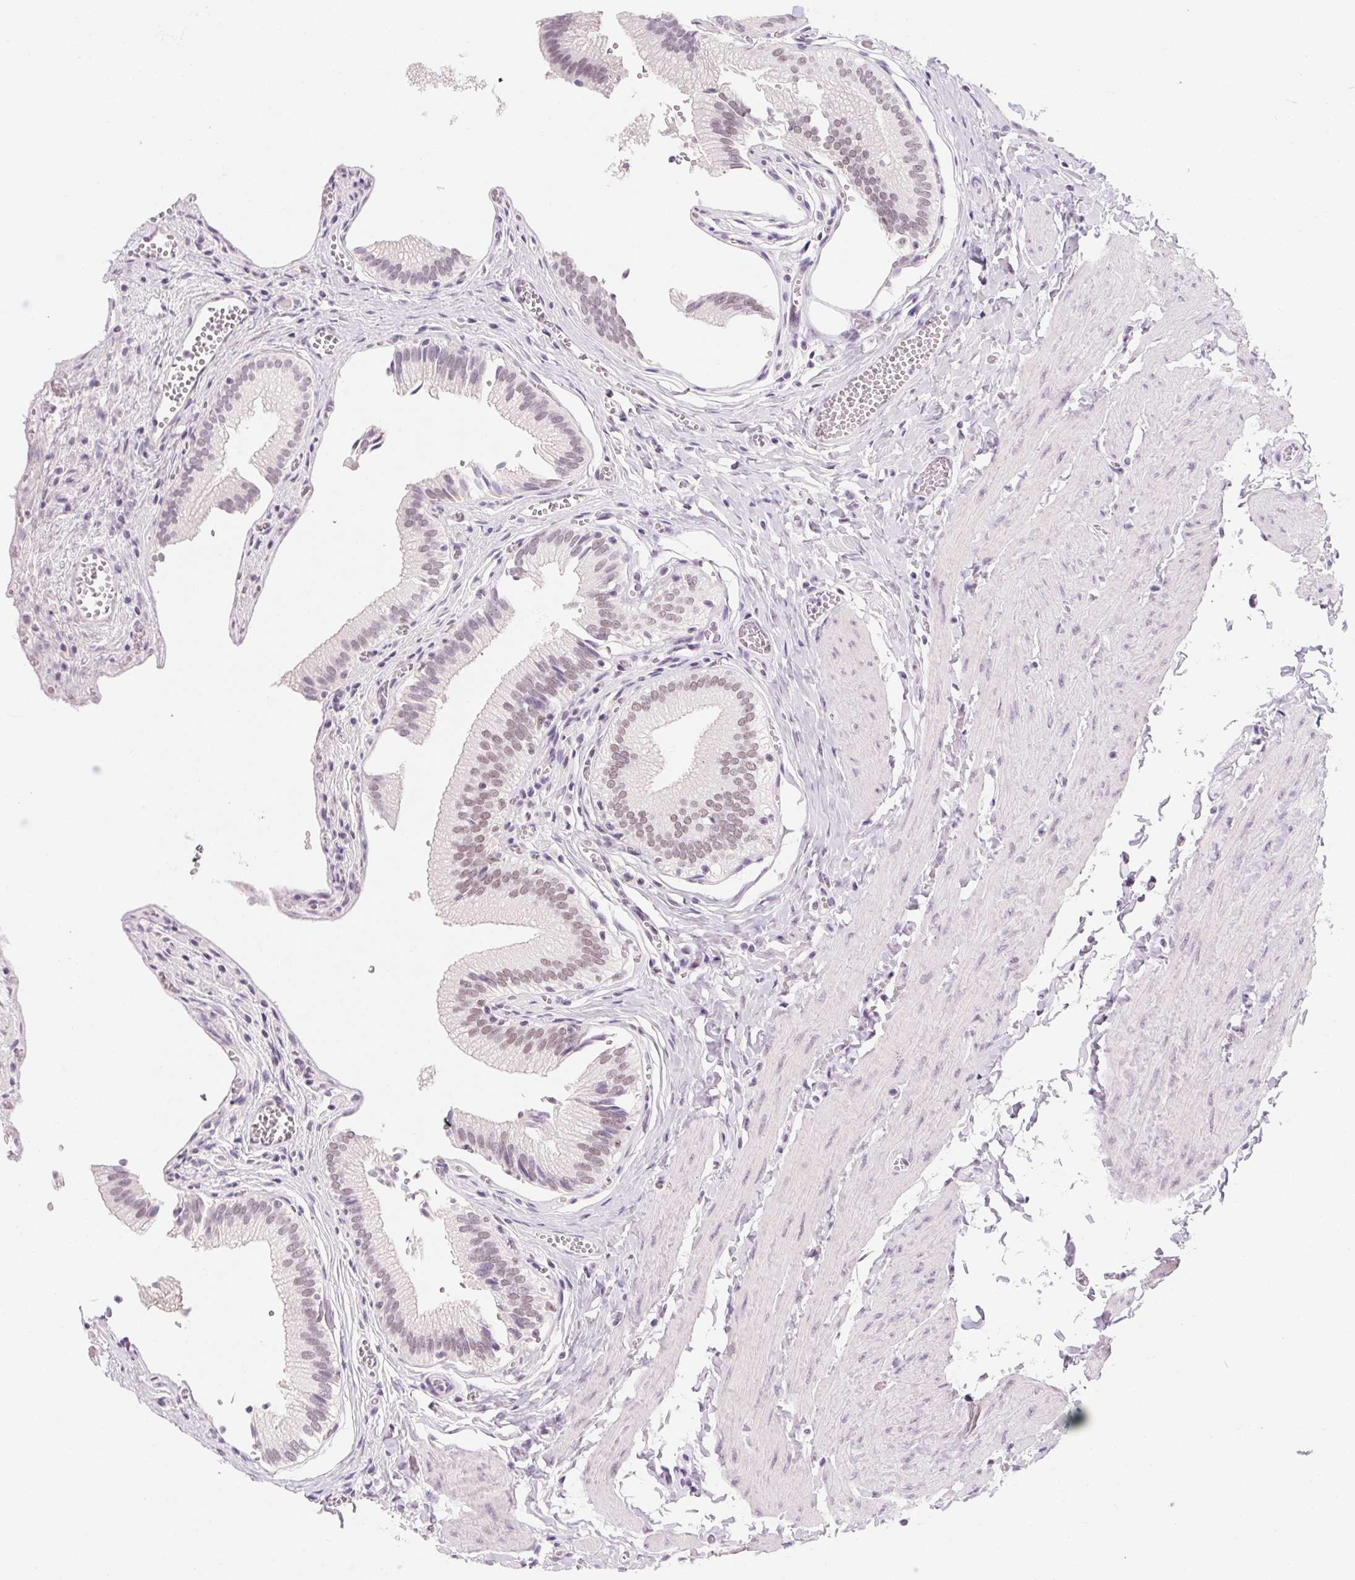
{"staining": {"intensity": "weak", "quantity": "<25%", "location": "nuclear"}, "tissue": "gallbladder", "cell_type": "Glandular cells", "image_type": "normal", "snomed": [{"axis": "morphology", "description": "Normal tissue, NOS"}, {"axis": "topography", "description": "Gallbladder"}, {"axis": "topography", "description": "Peripheral nerve tissue"}], "caption": "IHC photomicrograph of normal gallbladder stained for a protein (brown), which demonstrates no staining in glandular cells.", "gene": "ZIC4", "patient": {"sex": "male", "age": 17}}